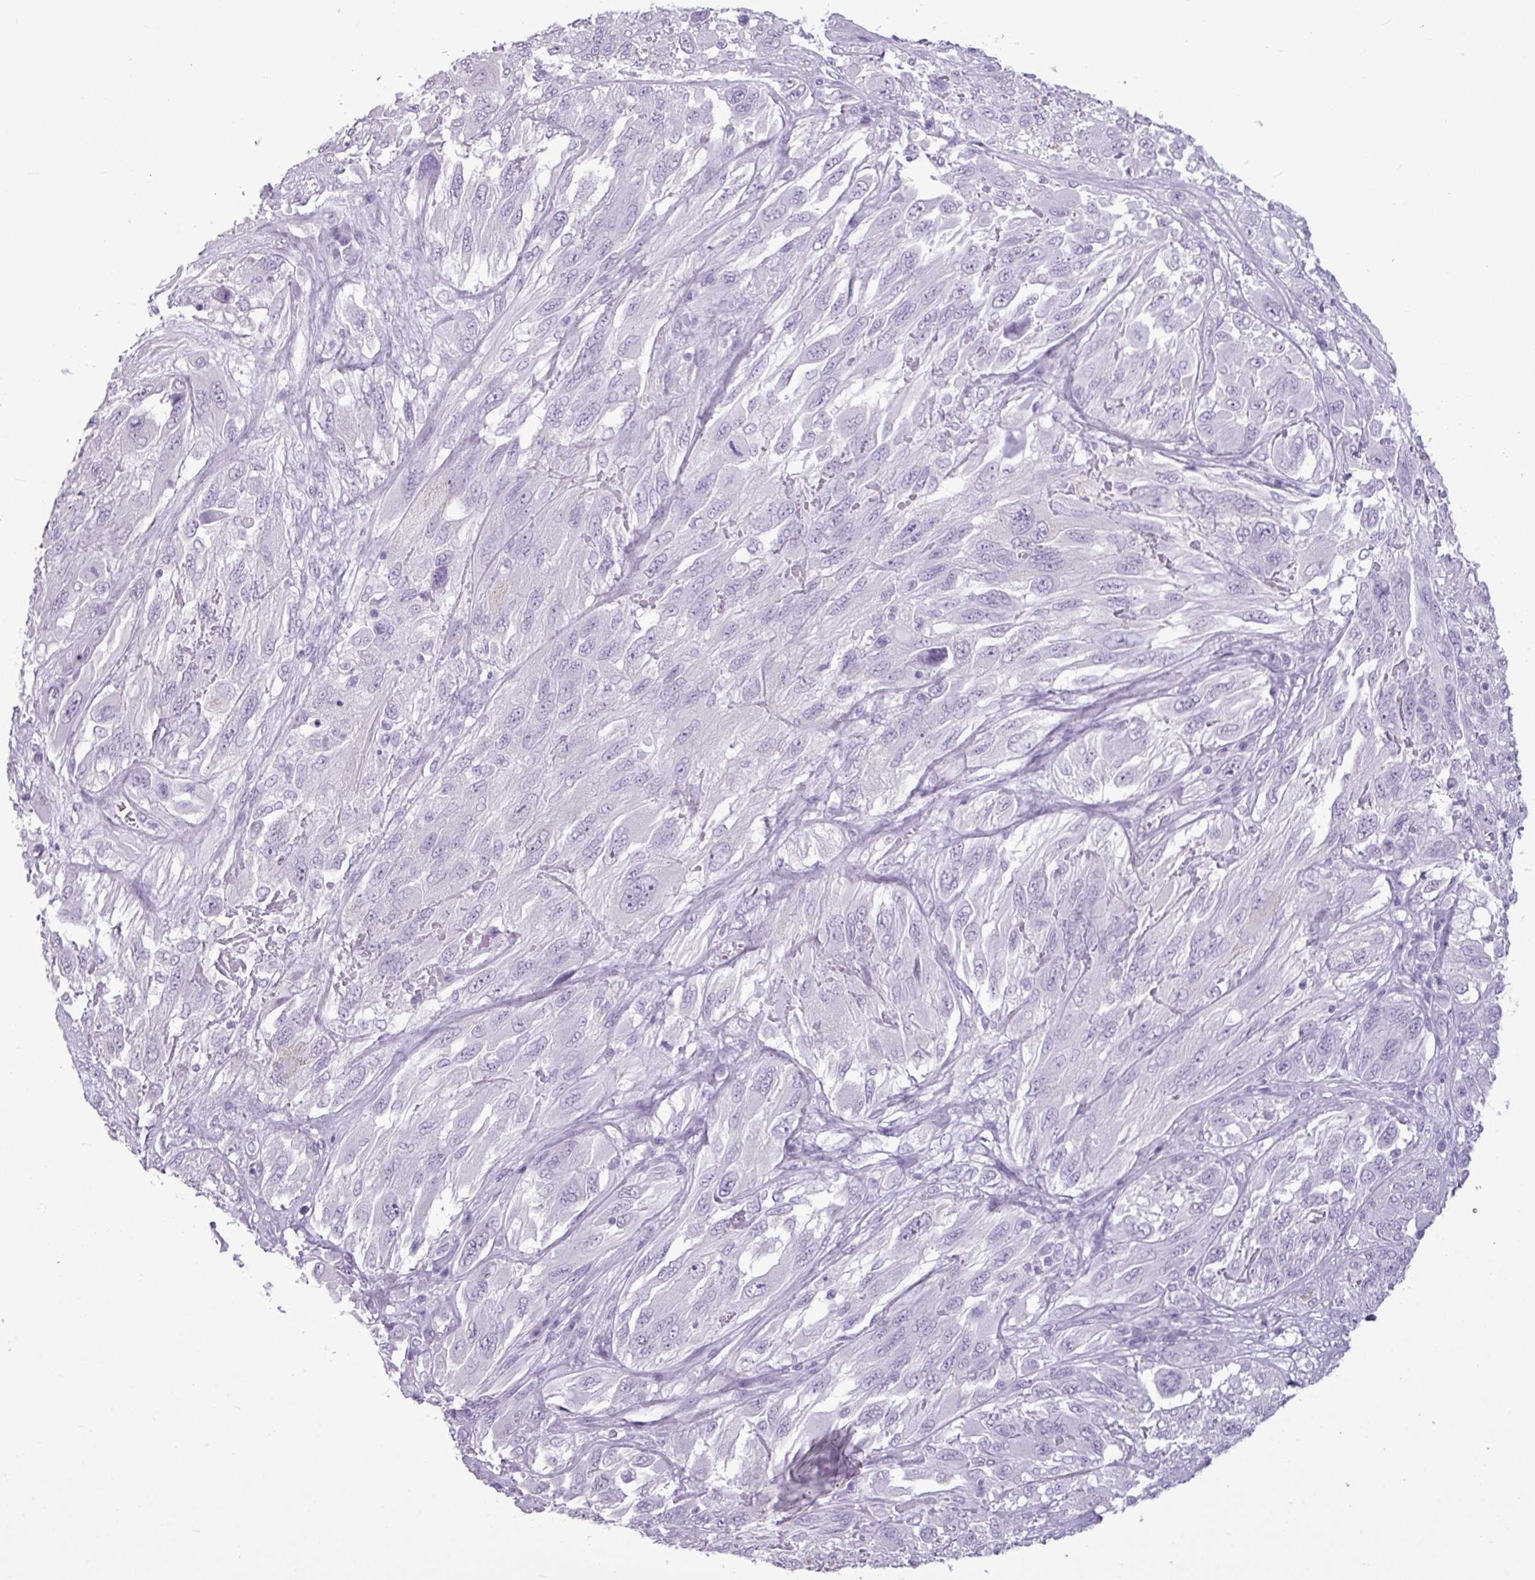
{"staining": {"intensity": "negative", "quantity": "none", "location": "none"}, "tissue": "melanoma", "cell_type": "Tumor cells", "image_type": "cancer", "snomed": [{"axis": "morphology", "description": "Malignant melanoma, NOS"}, {"axis": "topography", "description": "Skin"}], "caption": "Immunohistochemistry of melanoma shows no positivity in tumor cells. The staining is performed using DAB brown chromogen with nuclei counter-stained in using hematoxylin.", "gene": "AMY2A", "patient": {"sex": "female", "age": 91}}